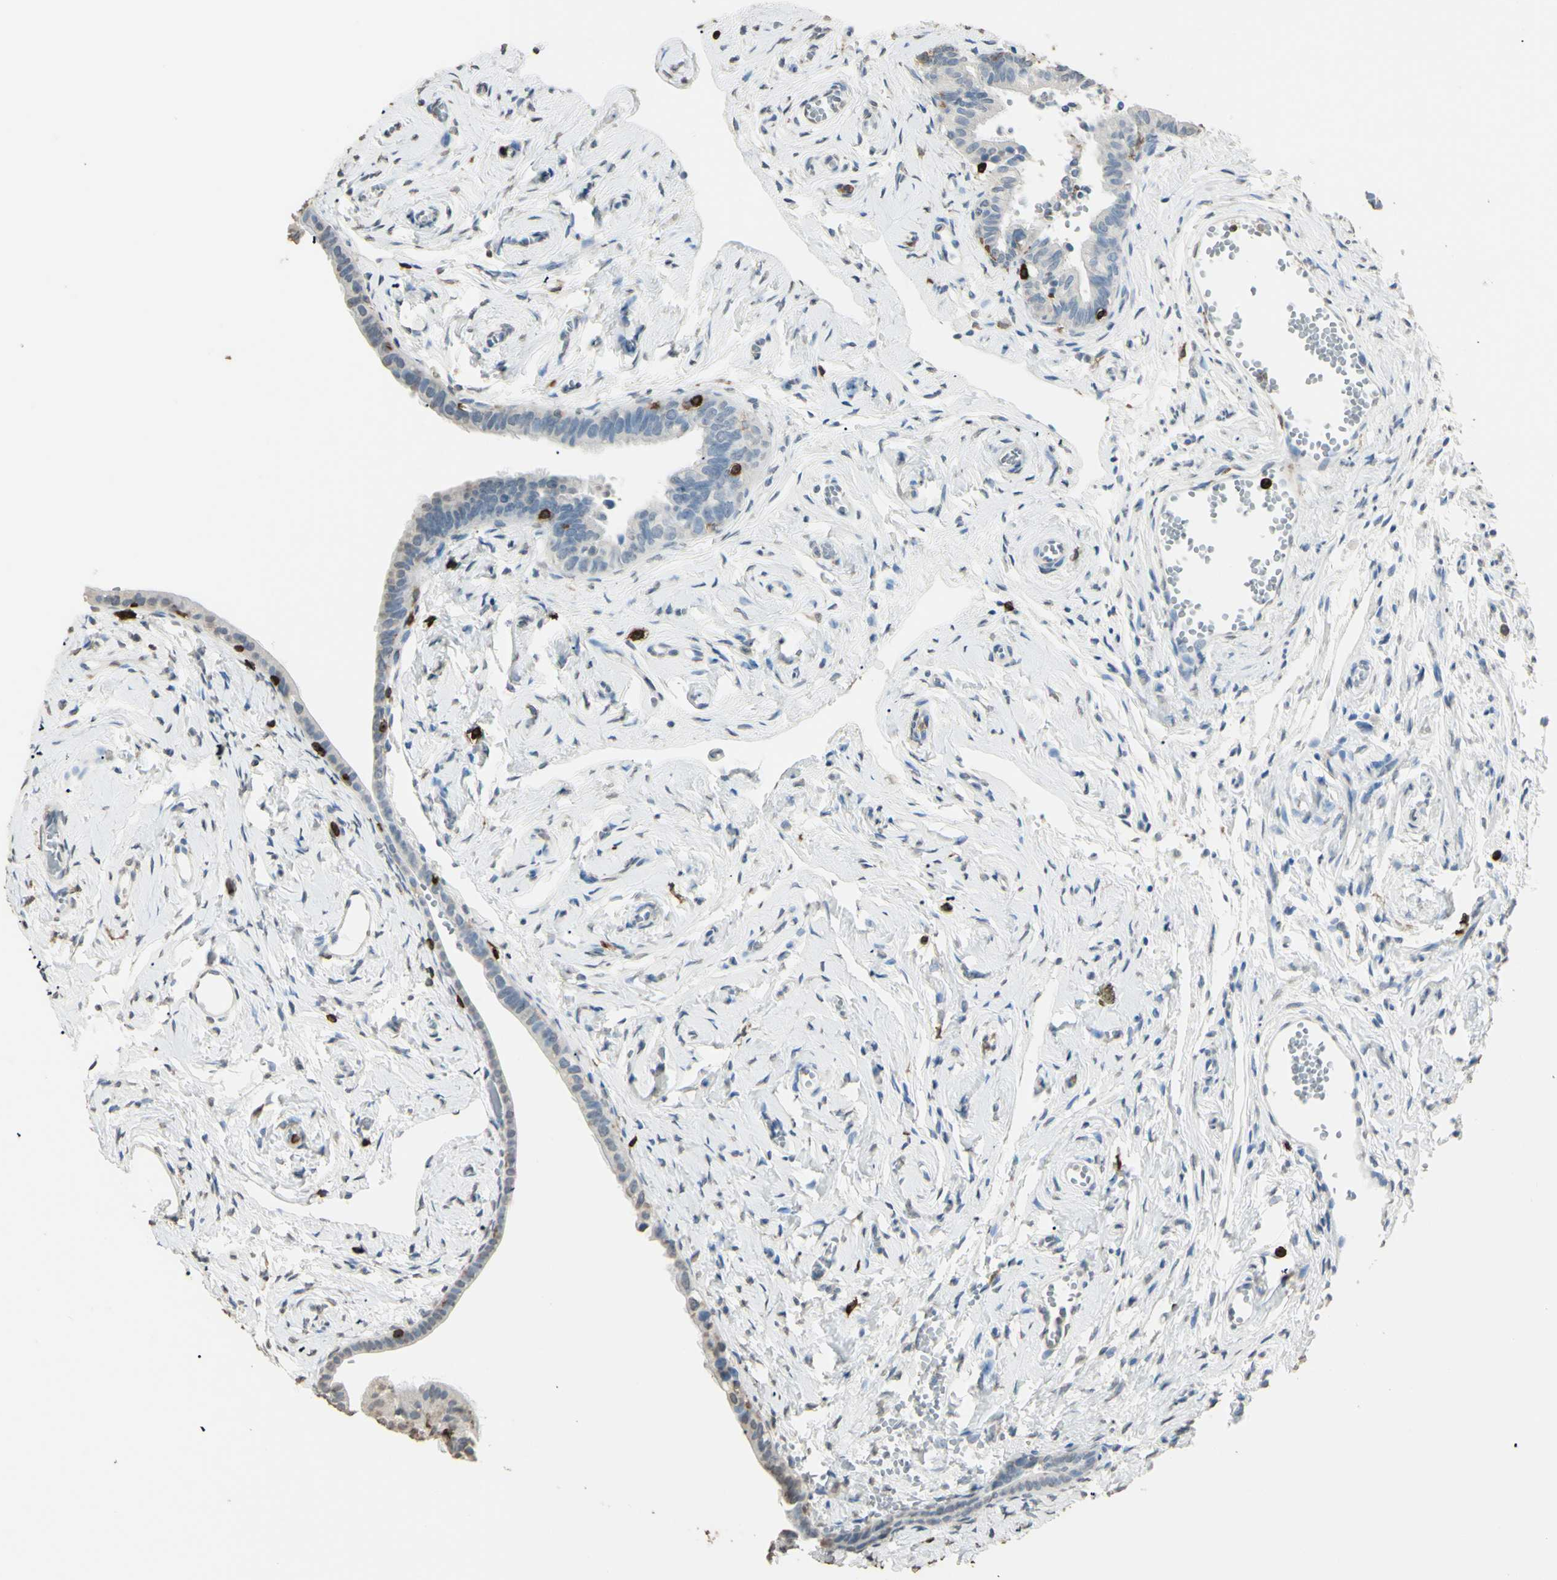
{"staining": {"intensity": "negative", "quantity": "none", "location": "none"}, "tissue": "fallopian tube", "cell_type": "Glandular cells", "image_type": "normal", "snomed": [{"axis": "morphology", "description": "Normal tissue, NOS"}, {"axis": "topography", "description": "Fallopian tube"}], "caption": "High power microscopy micrograph of an immunohistochemistry (IHC) histopathology image of benign fallopian tube, revealing no significant expression in glandular cells.", "gene": "PSTPIP1", "patient": {"sex": "female", "age": 71}}